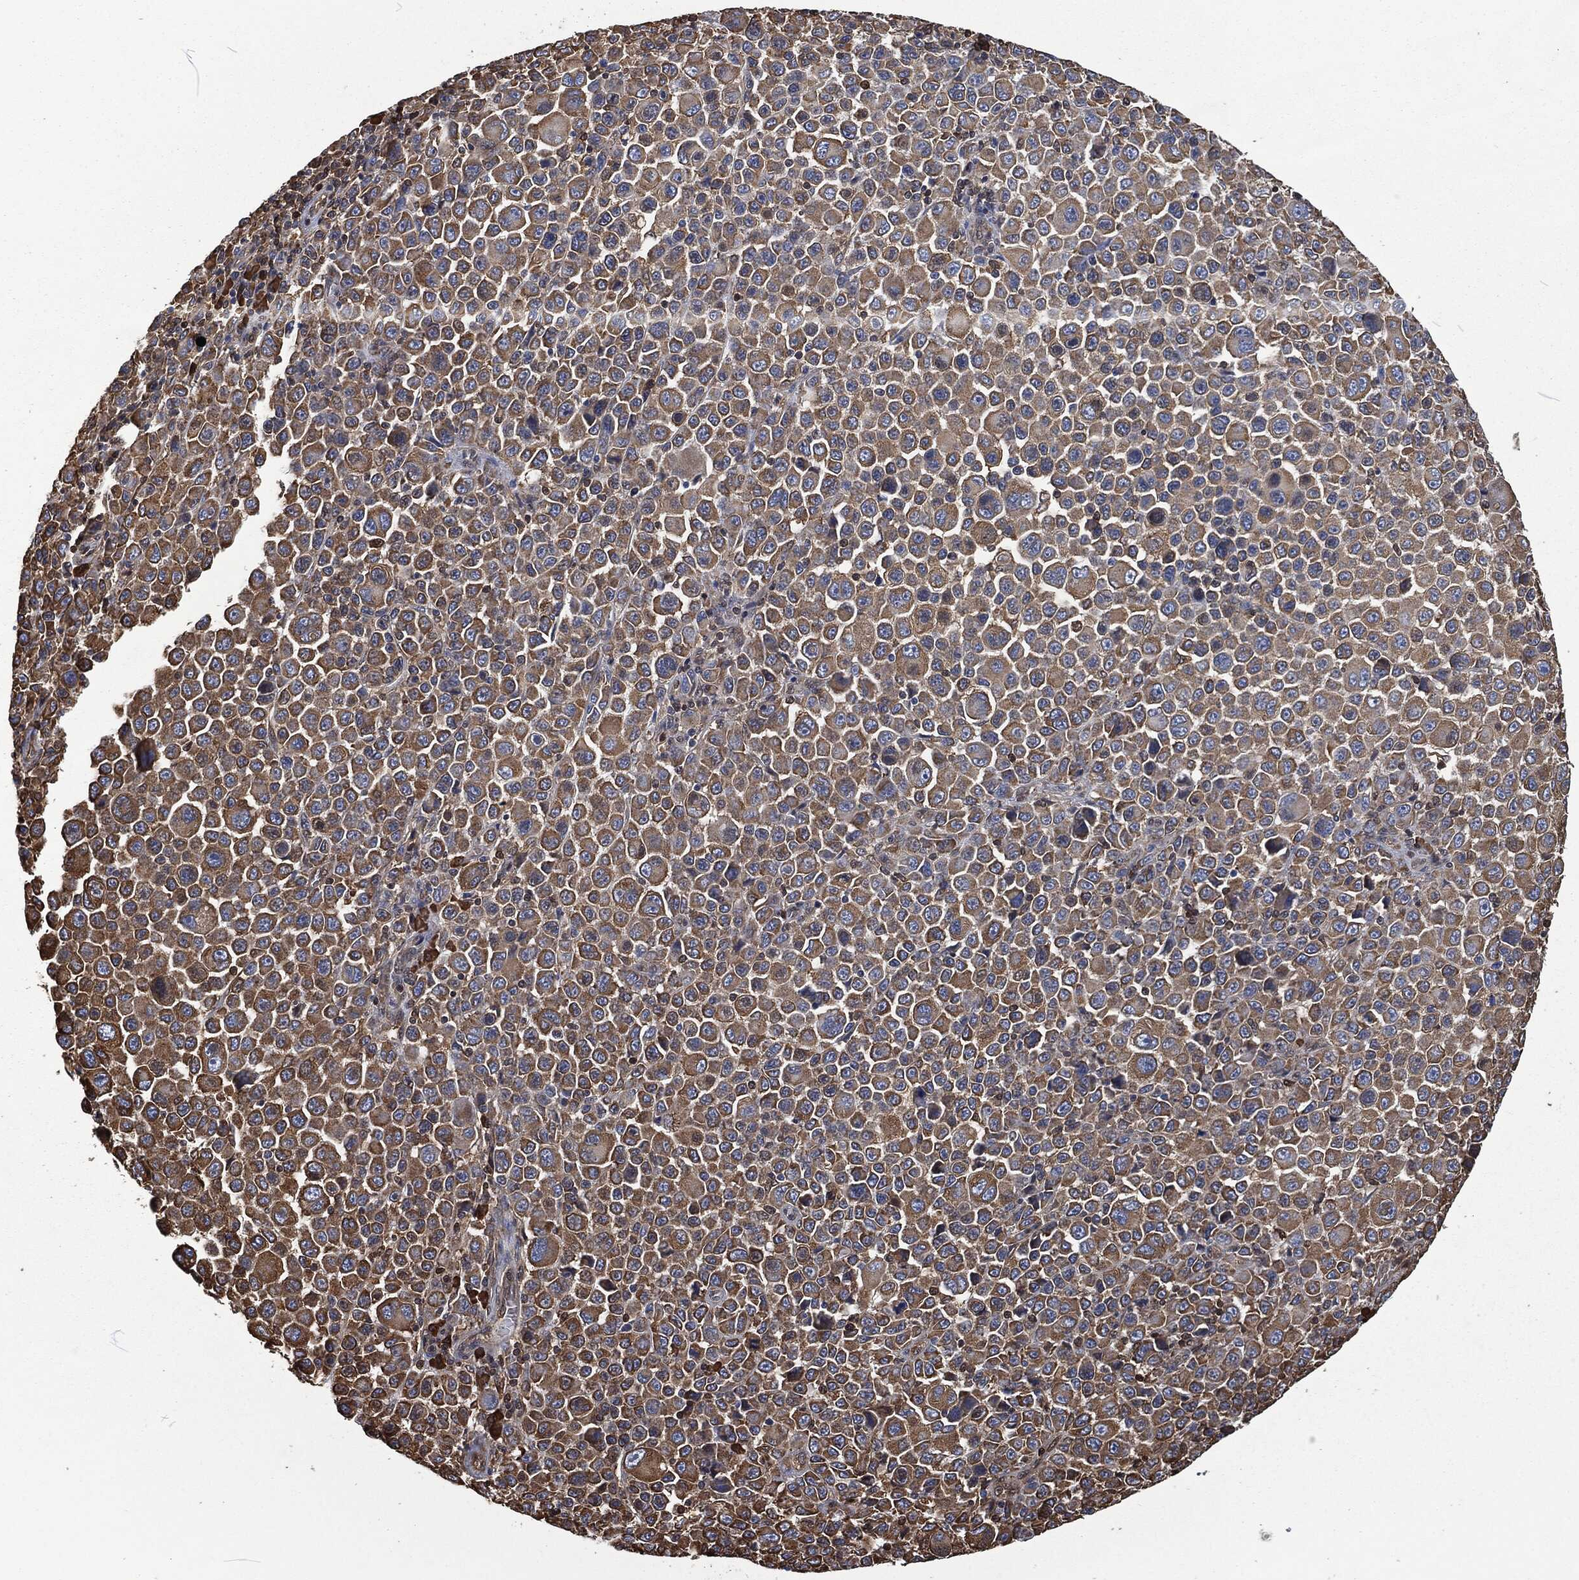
{"staining": {"intensity": "moderate", "quantity": "25%-75%", "location": "cytoplasmic/membranous"}, "tissue": "melanoma", "cell_type": "Tumor cells", "image_type": "cancer", "snomed": [{"axis": "morphology", "description": "Malignant melanoma, NOS"}, {"axis": "topography", "description": "Skin"}], "caption": "Moderate cytoplasmic/membranous protein staining is seen in approximately 25%-75% of tumor cells in malignant melanoma.", "gene": "PRDX4", "patient": {"sex": "female", "age": 57}}